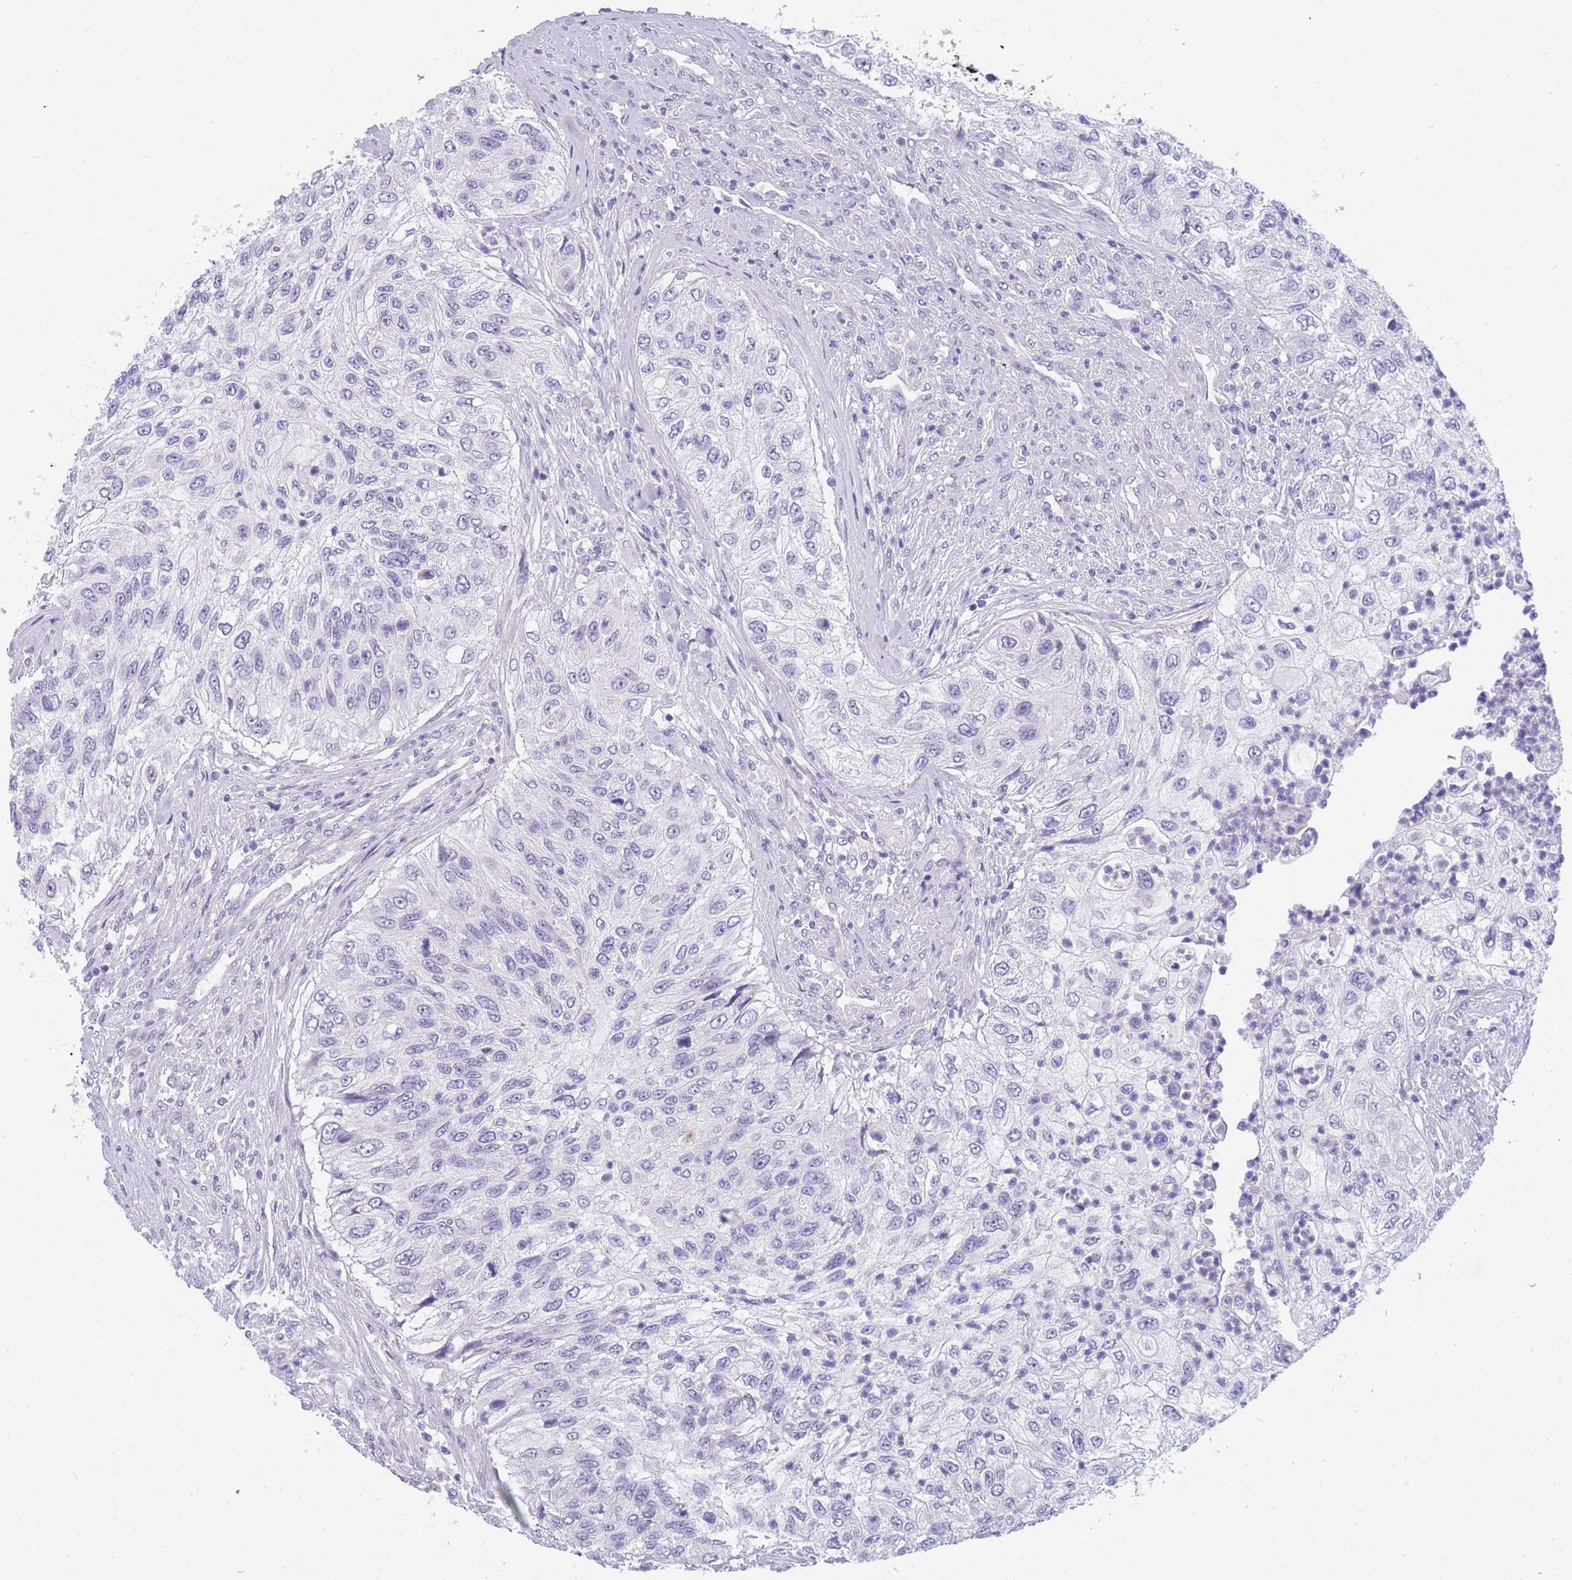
{"staining": {"intensity": "negative", "quantity": "none", "location": "none"}, "tissue": "urothelial cancer", "cell_type": "Tumor cells", "image_type": "cancer", "snomed": [{"axis": "morphology", "description": "Urothelial carcinoma, High grade"}, {"axis": "topography", "description": "Urinary bladder"}], "caption": "High power microscopy histopathology image of an IHC histopathology image of urothelial cancer, revealing no significant positivity in tumor cells.", "gene": "DDX49", "patient": {"sex": "female", "age": 60}}